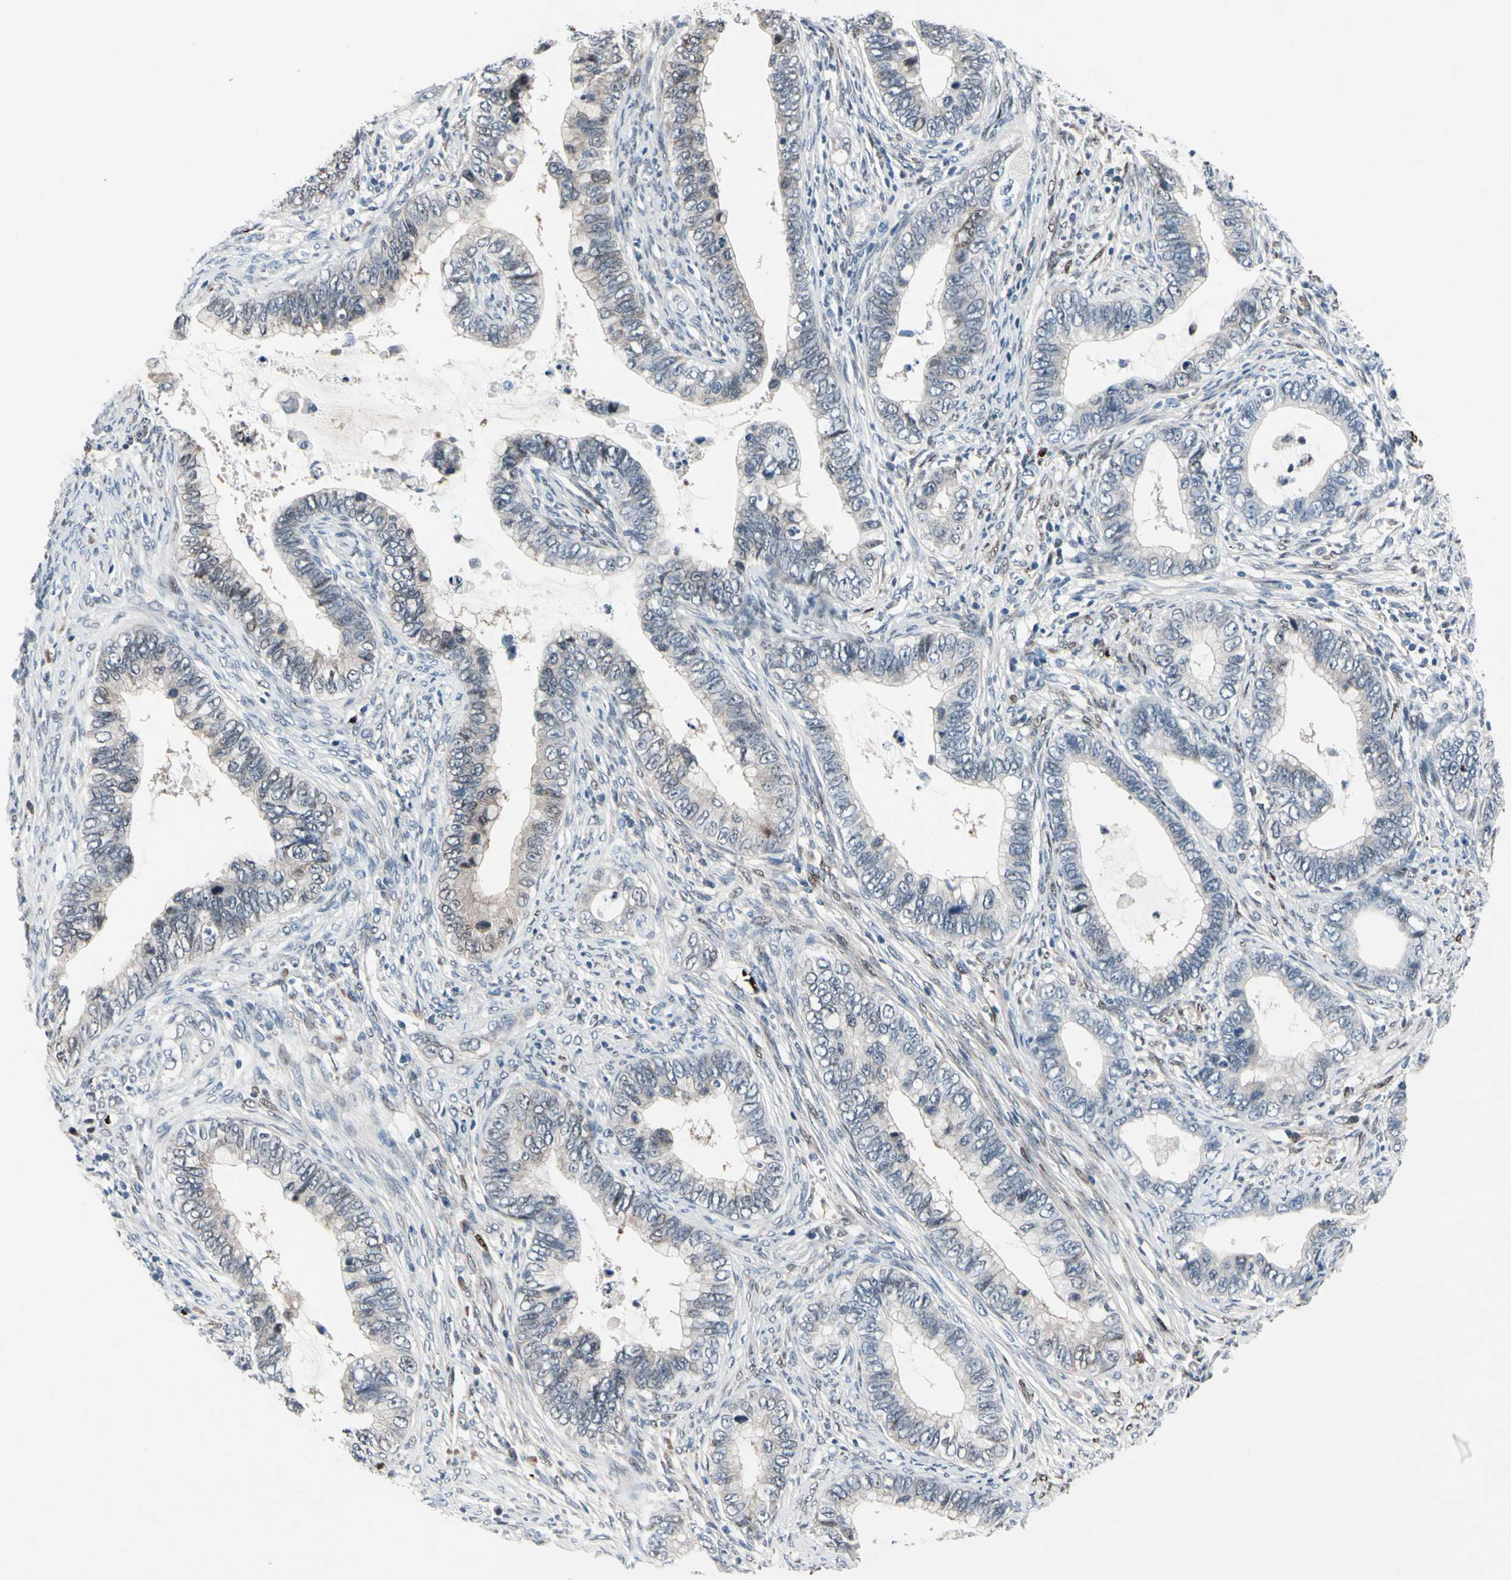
{"staining": {"intensity": "negative", "quantity": "none", "location": "none"}, "tissue": "cervical cancer", "cell_type": "Tumor cells", "image_type": "cancer", "snomed": [{"axis": "morphology", "description": "Adenocarcinoma, NOS"}, {"axis": "topography", "description": "Cervix"}], "caption": "There is no significant expression in tumor cells of adenocarcinoma (cervical).", "gene": "TXN", "patient": {"sex": "female", "age": 44}}